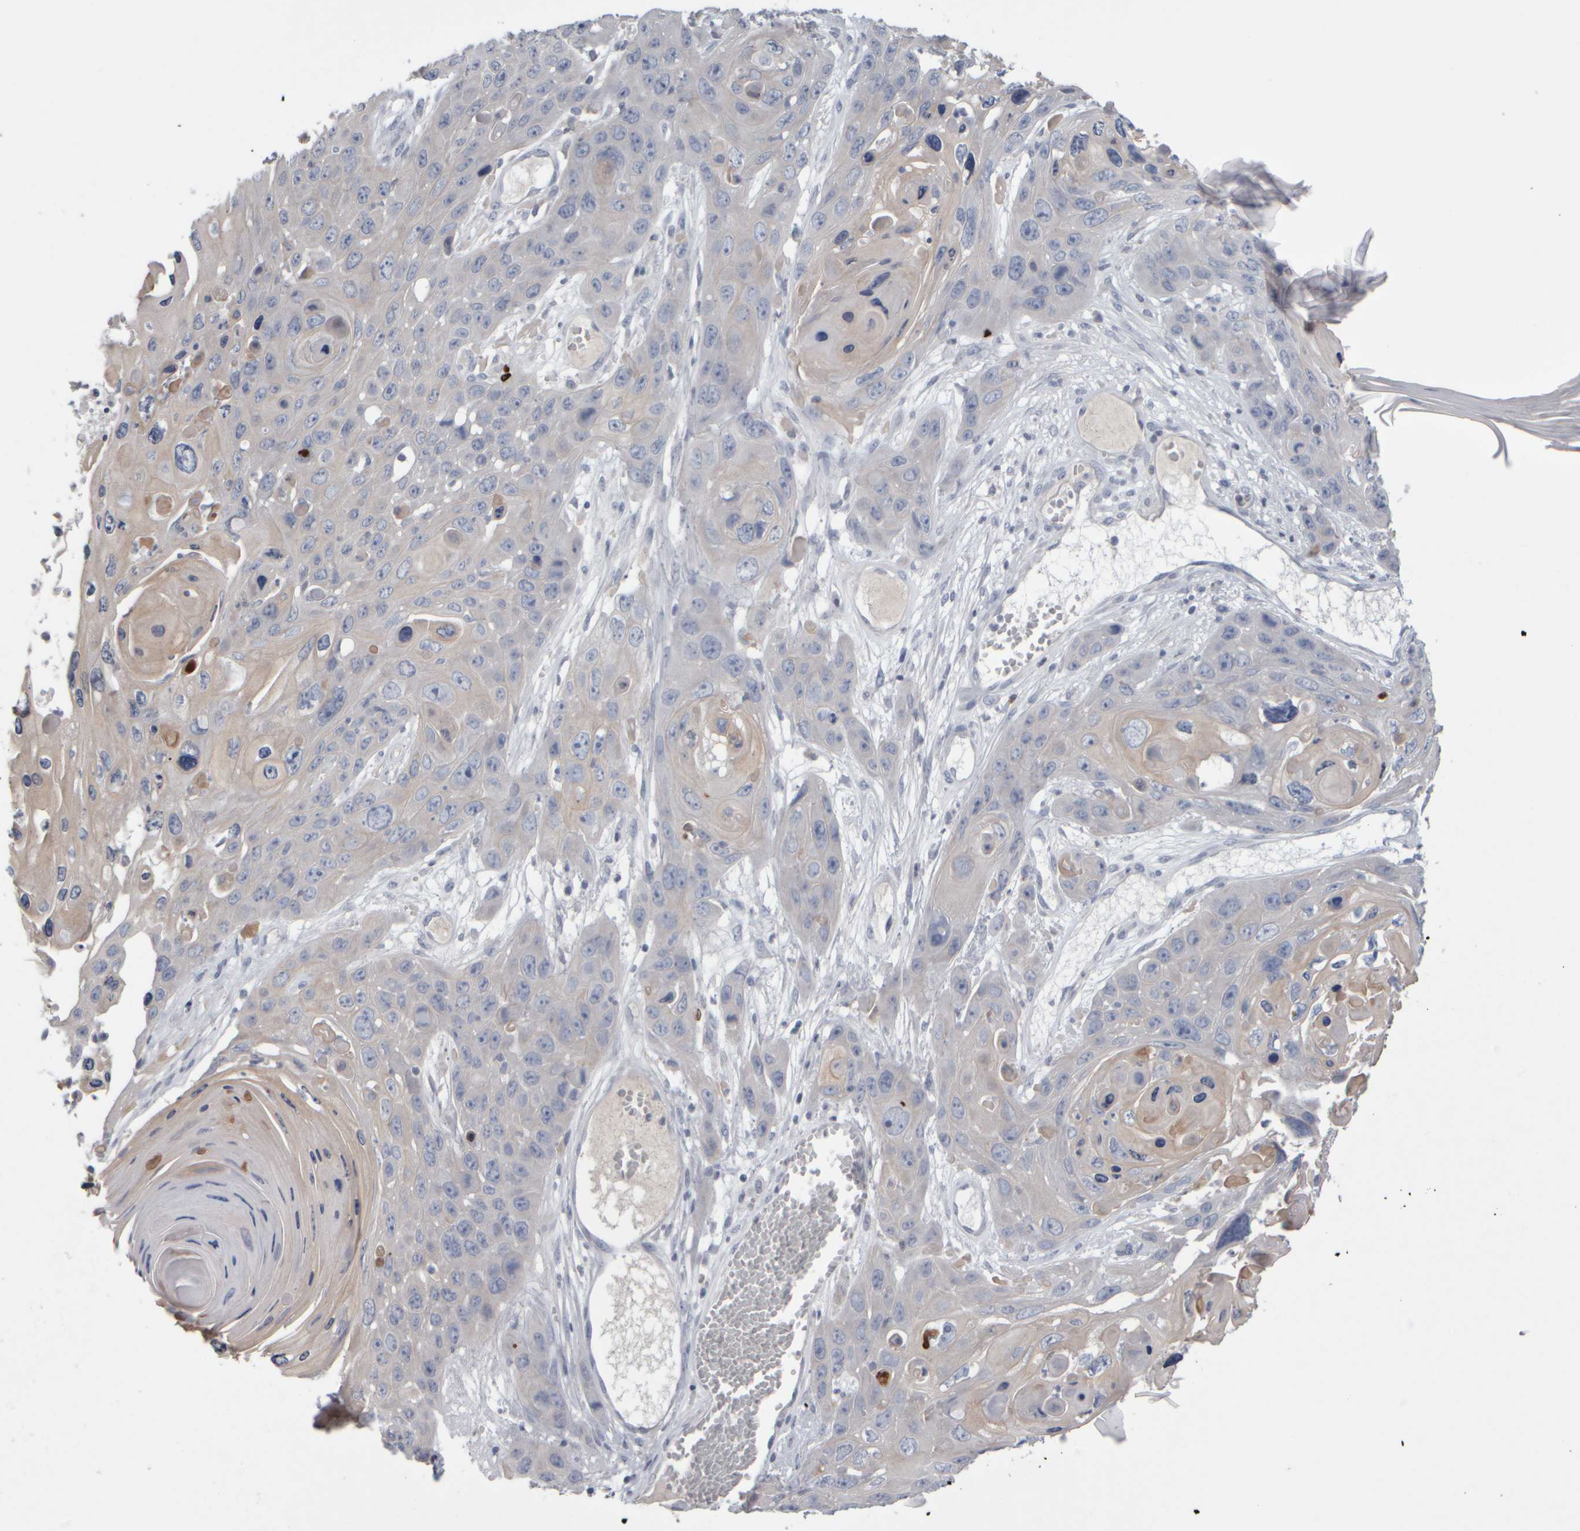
{"staining": {"intensity": "weak", "quantity": "<25%", "location": "cytoplasmic/membranous"}, "tissue": "skin cancer", "cell_type": "Tumor cells", "image_type": "cancer", "snomed": [{"axis": "morphology", "description": "Squamous cell carcinoma, NOS"}, {"axis": "topography", "description": "Skin"}], "caption": "Tumor cells are negative for protein expression in human skin cancer (squamous cell carcinoma). (DAB (3,3'-diaminobenzidine) IHC visualized using brightfield microscopy, high magnification).", "gene": "EPHX2", "patient": {"sex": "male", "age": 55}}